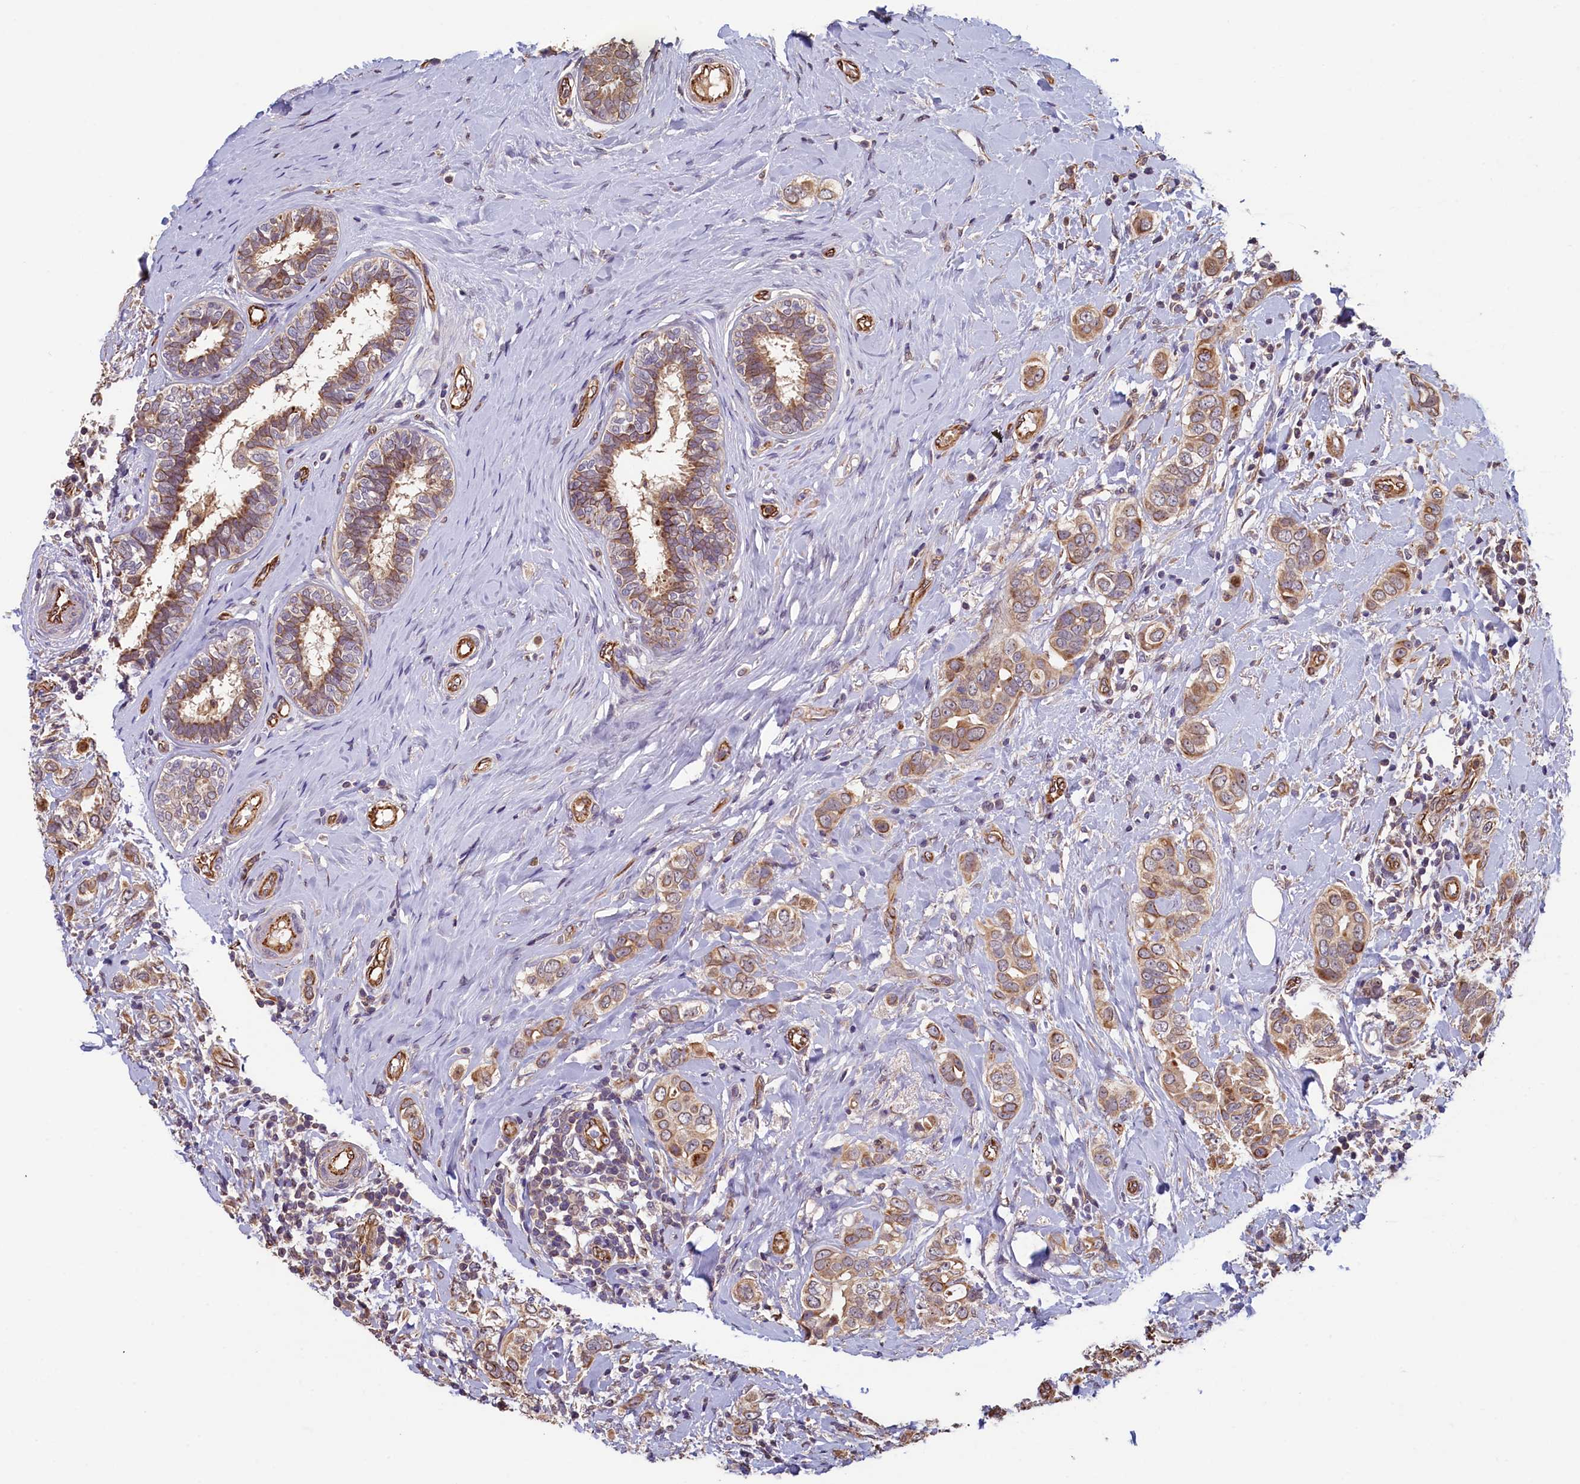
{"staining": {"intensity": "moderate", "quantity": ">75%", "location": "cytoplasmic/membranous"}, "tissue": "breast cancer", "cell_type": "Tumor cells", "image_type": "cancer", "snomed": [{"axis": "morphology", "description": "Lobular carcinoma"}, {"axis": "topography", "description": "Breast"}], "caption": "Immunohistochemistry histopathology image of lobular carcinoma (breast) stained for a protein (brown), which demonstrates medium levels of moderate cytoplasmic/membranous positivity in about >75% of tumor cells.", "gene": "ACSBG1", "patient": {"sex": "female", "age": 51}}